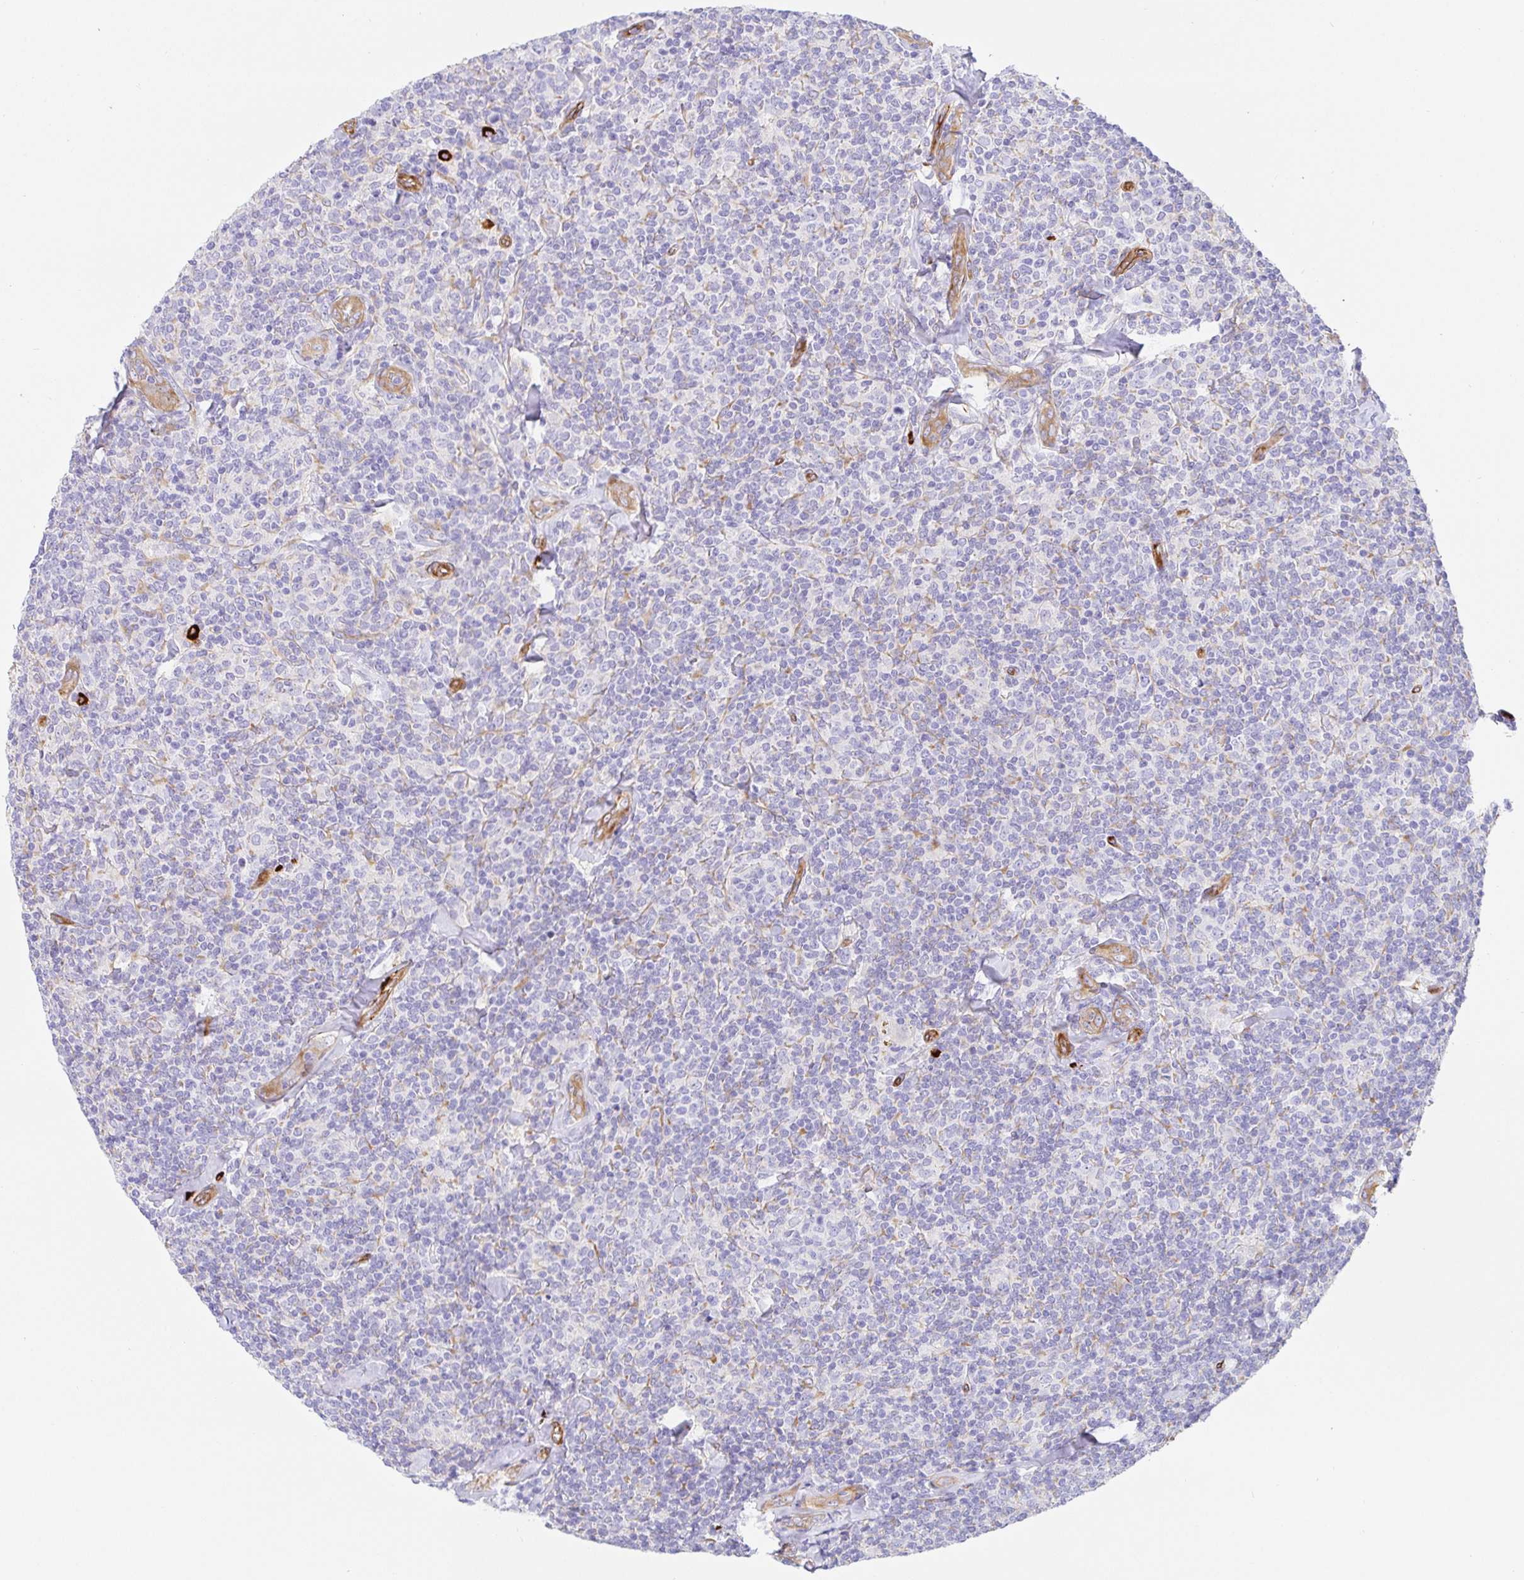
{"staining": {"intensity": "negative", "quantity": "none", "location": "none"}, "tissue": "lymphoma", "cell_type": "Tumor cells", "image_type": "cancer", "snomed": [{"axis": "morphology", "description": "Malignant lymphoma, non-Hodgkin's type, Low grade"}, {"axis": "topography", "description": "Lymph node"}], "caption": "IHC histopathology image of human lymphoma stained for a protein (brown), which exhibits no expression in tumor cells.", "gene": "DOCK1", "patient": {"sex": "female", "age": 56}}